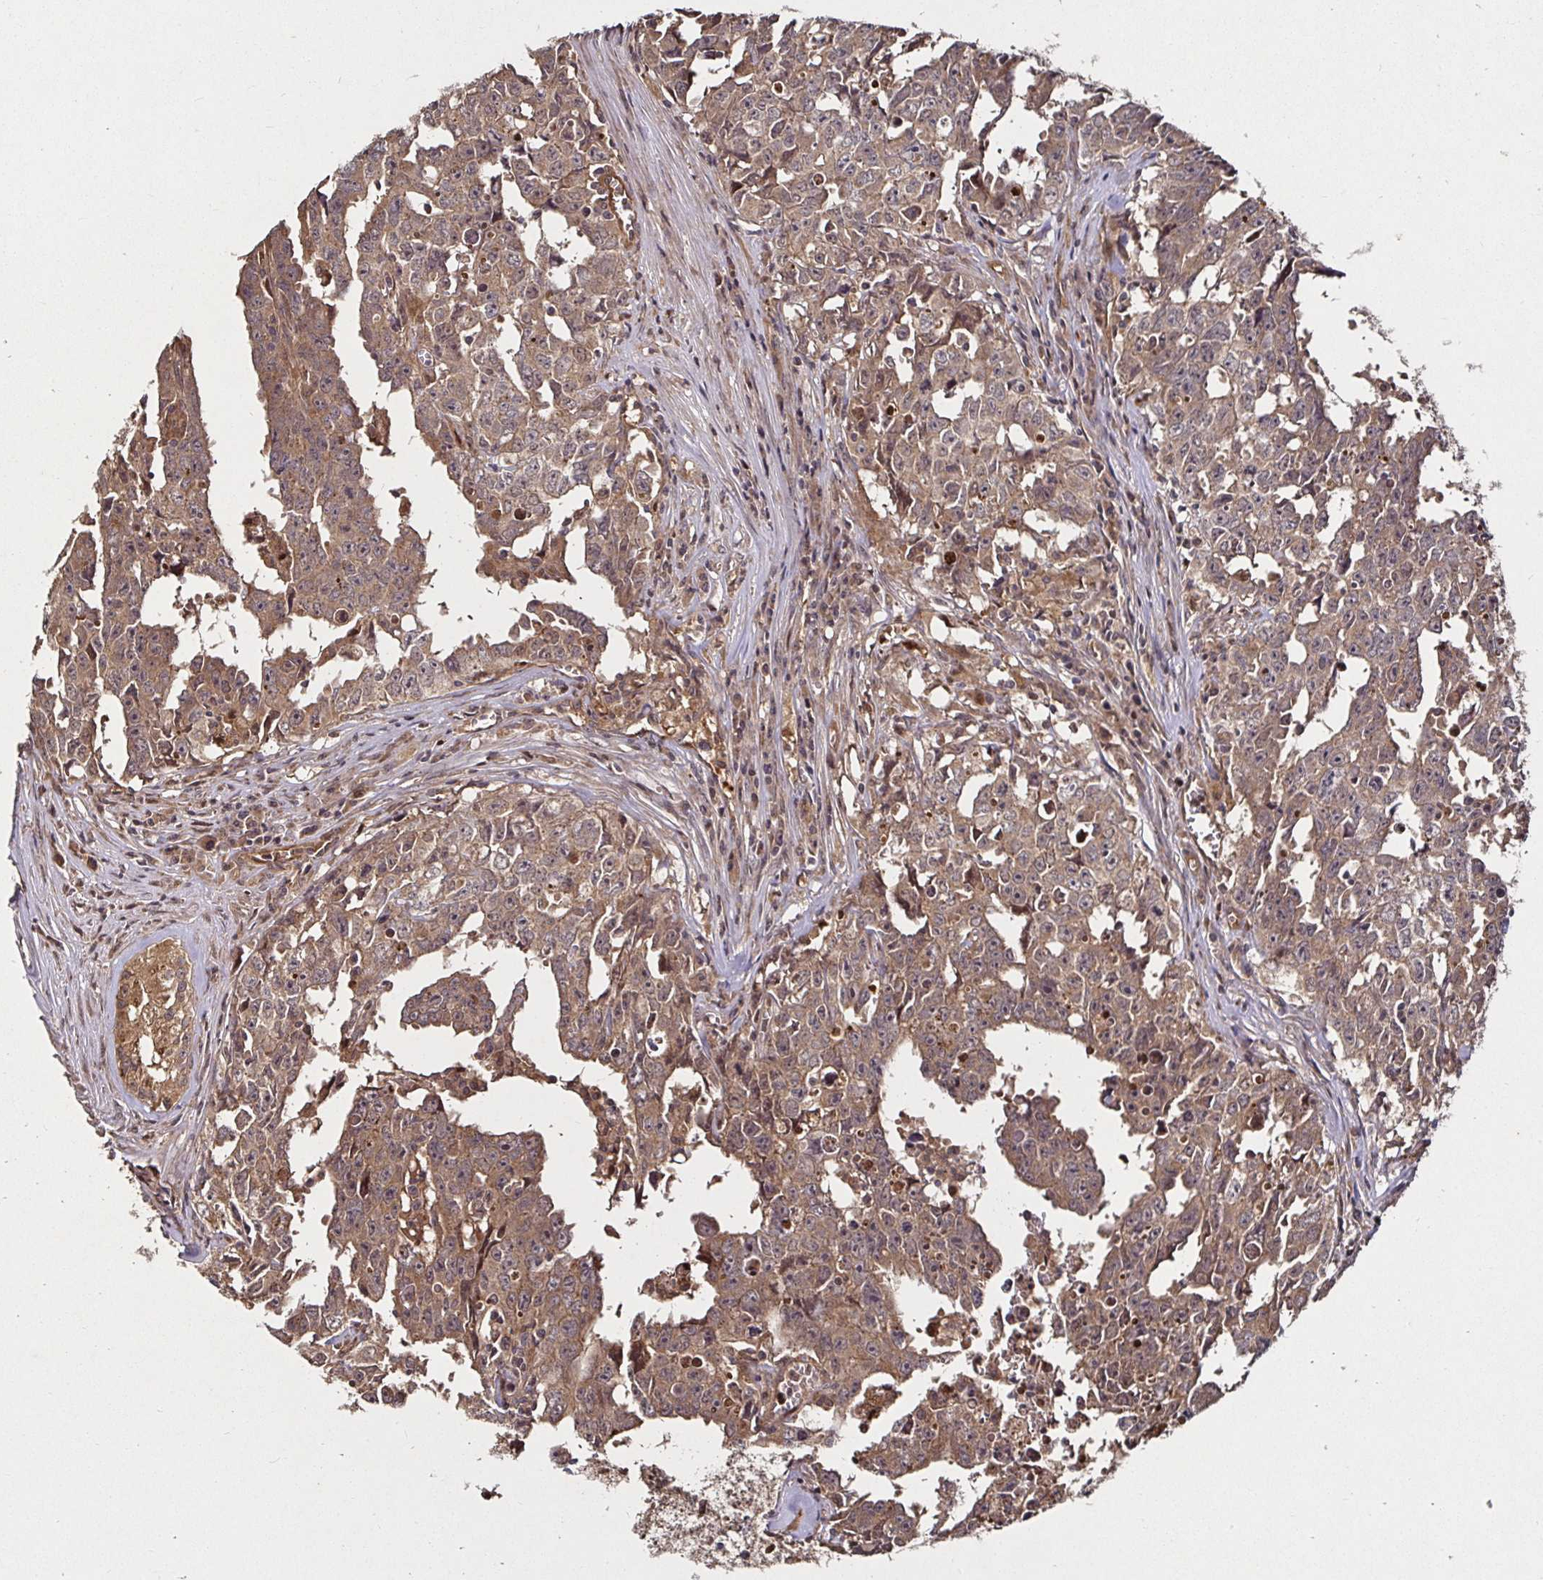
{"staining": {"intensity": "moderate", "quantity": ">75%", "location": "cytoplasmic/membranous"}, "tissue": "testis cancer", "cell_type": "Tumor cells", "image_type": "cancer", "snomed": [{"axis": "morphology", "description": "Carcinoma, Embryonal, NOS"}, {"axis": "topography", "description": "Testis"}], "caption": "Protein expression analysis of human testis cancer reveals moderate cytoplasmic/membranous staining in about >75% of tumor cells.", "gene": "SMYD3", "patient": {"sex": "male", "age": 22}}